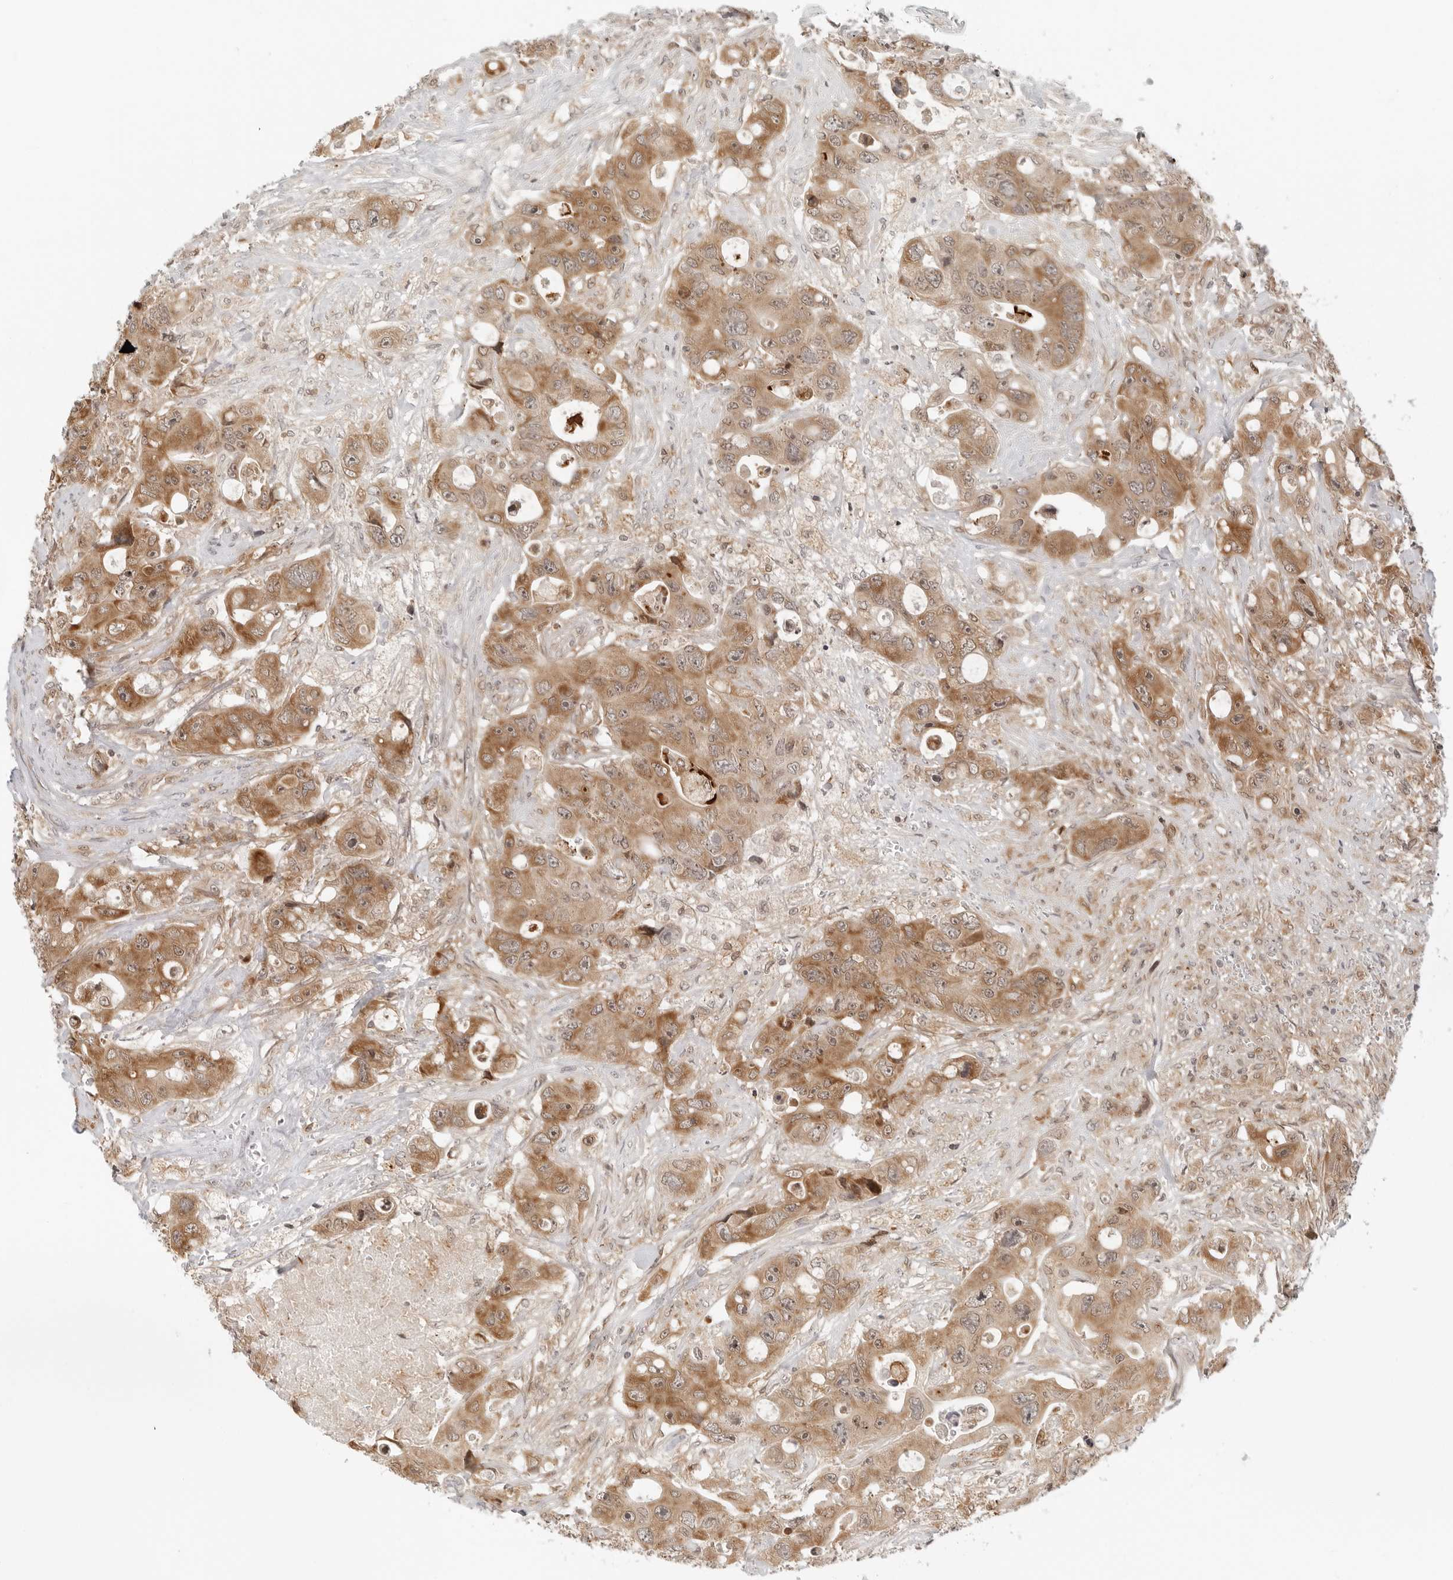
{"staining": {"intensity": "strong", "quantity": ">75%", "location": "cytoplasmic/membranous"}, "tissue": "colorectal cancer", "cell_type": "Tumor cells", "image_type": "cancer", "snomed": [{"axis": "morphology", "description": "Adenocarcinoma, NOS"}, {"axis": "topography", "description": "Colon"}], "caption": "Immunohistochemical staining of colorectal cancer shows strong cytoplasmic/membranous protein positivity in approximately >75% of tumor cells.", "gene": "RC3H1", "patient": {"sex": "female", "age": 46}}